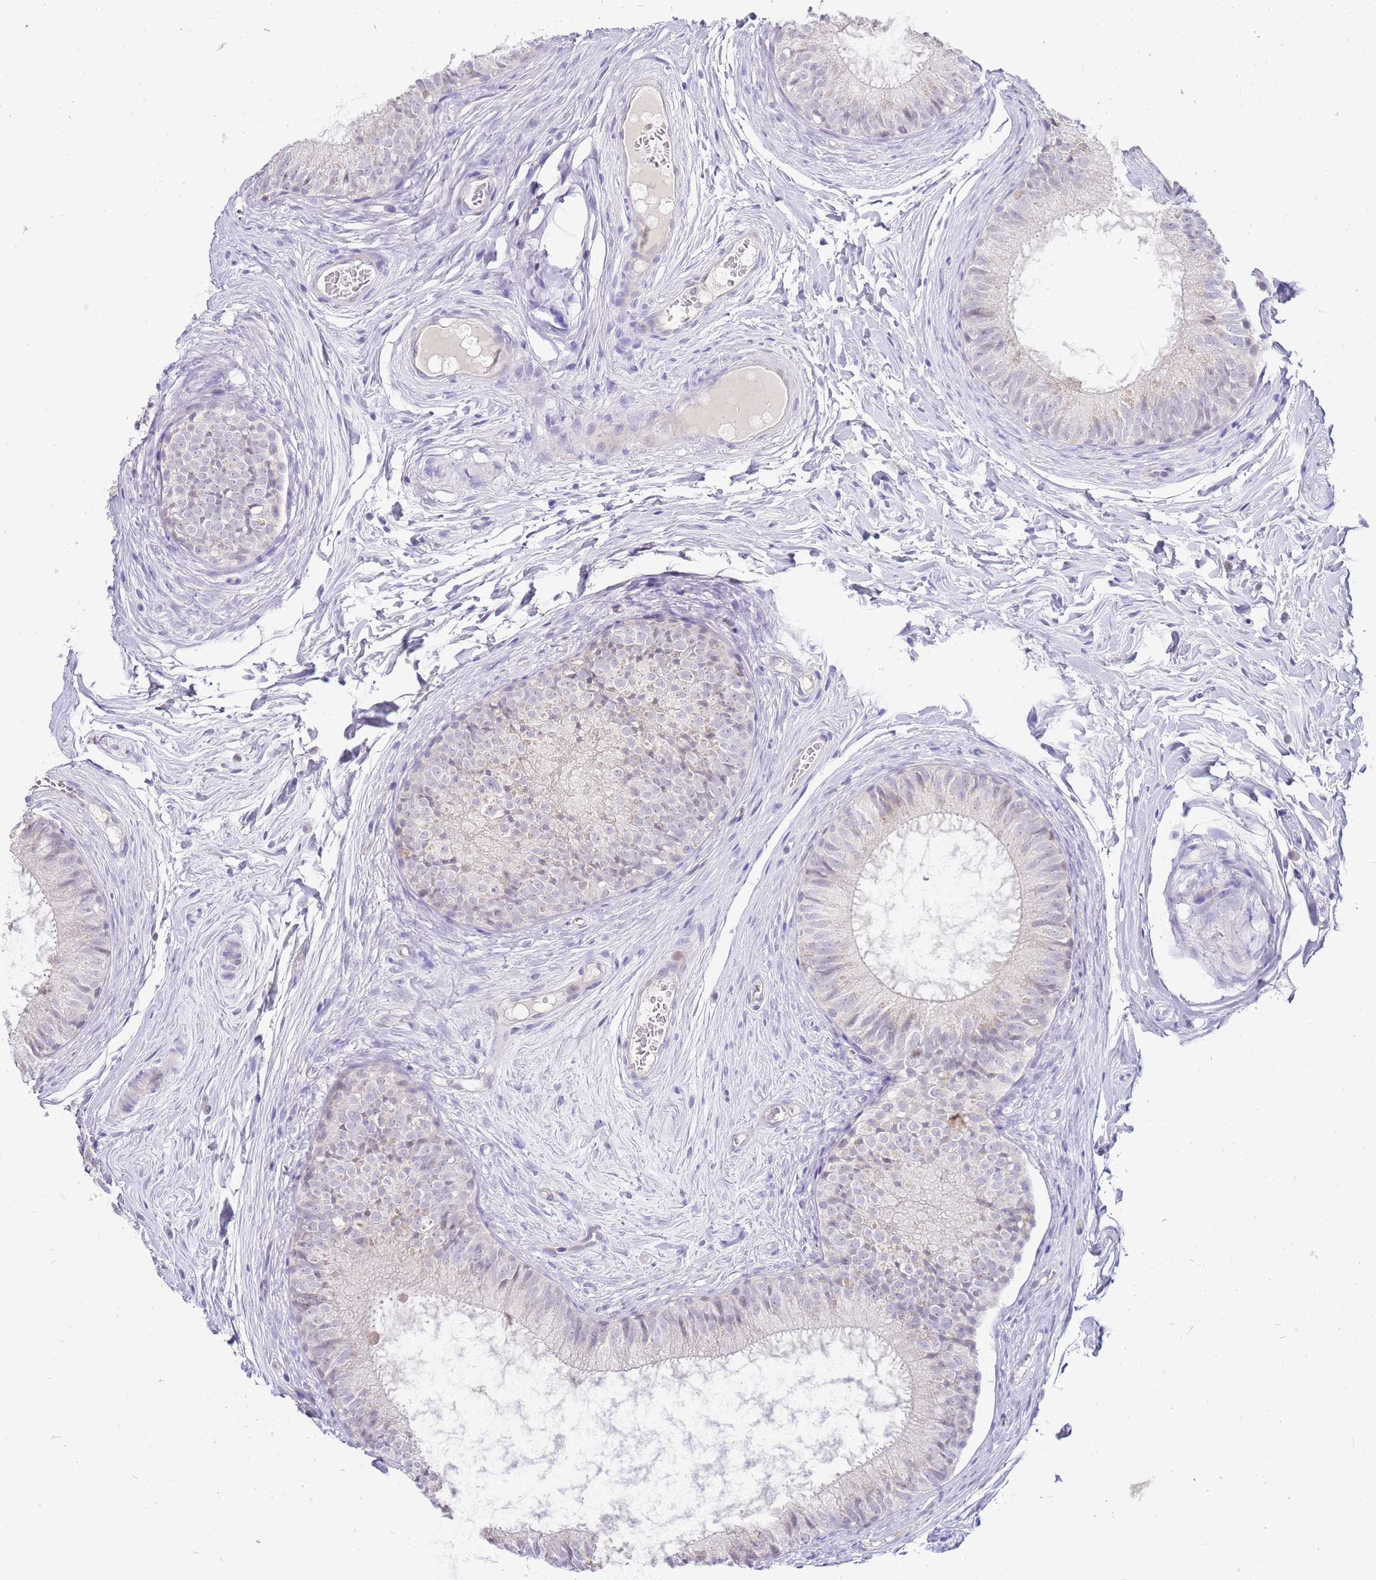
{"staining": {"intensity": "negative", "quantity": "none", "location": "none"}, "tissue": "epididymis", "cell_type": "Glandular cells", "image_type": "normal", "snomed": [{"axis": "morphology", "description": "Normal tissue, NOS"}, {"axis": "topography", "description": "Epididymis"}], "caption": "Immunohistochemistry (IHC) micrograph of normal epididymis: epididymis stained with DAB (3,3'-diaminobenzidine) reveals no significant protein positivity in glandular cells.", "gene": "STK25", "patient": {"sex": "male", "age": 25}}